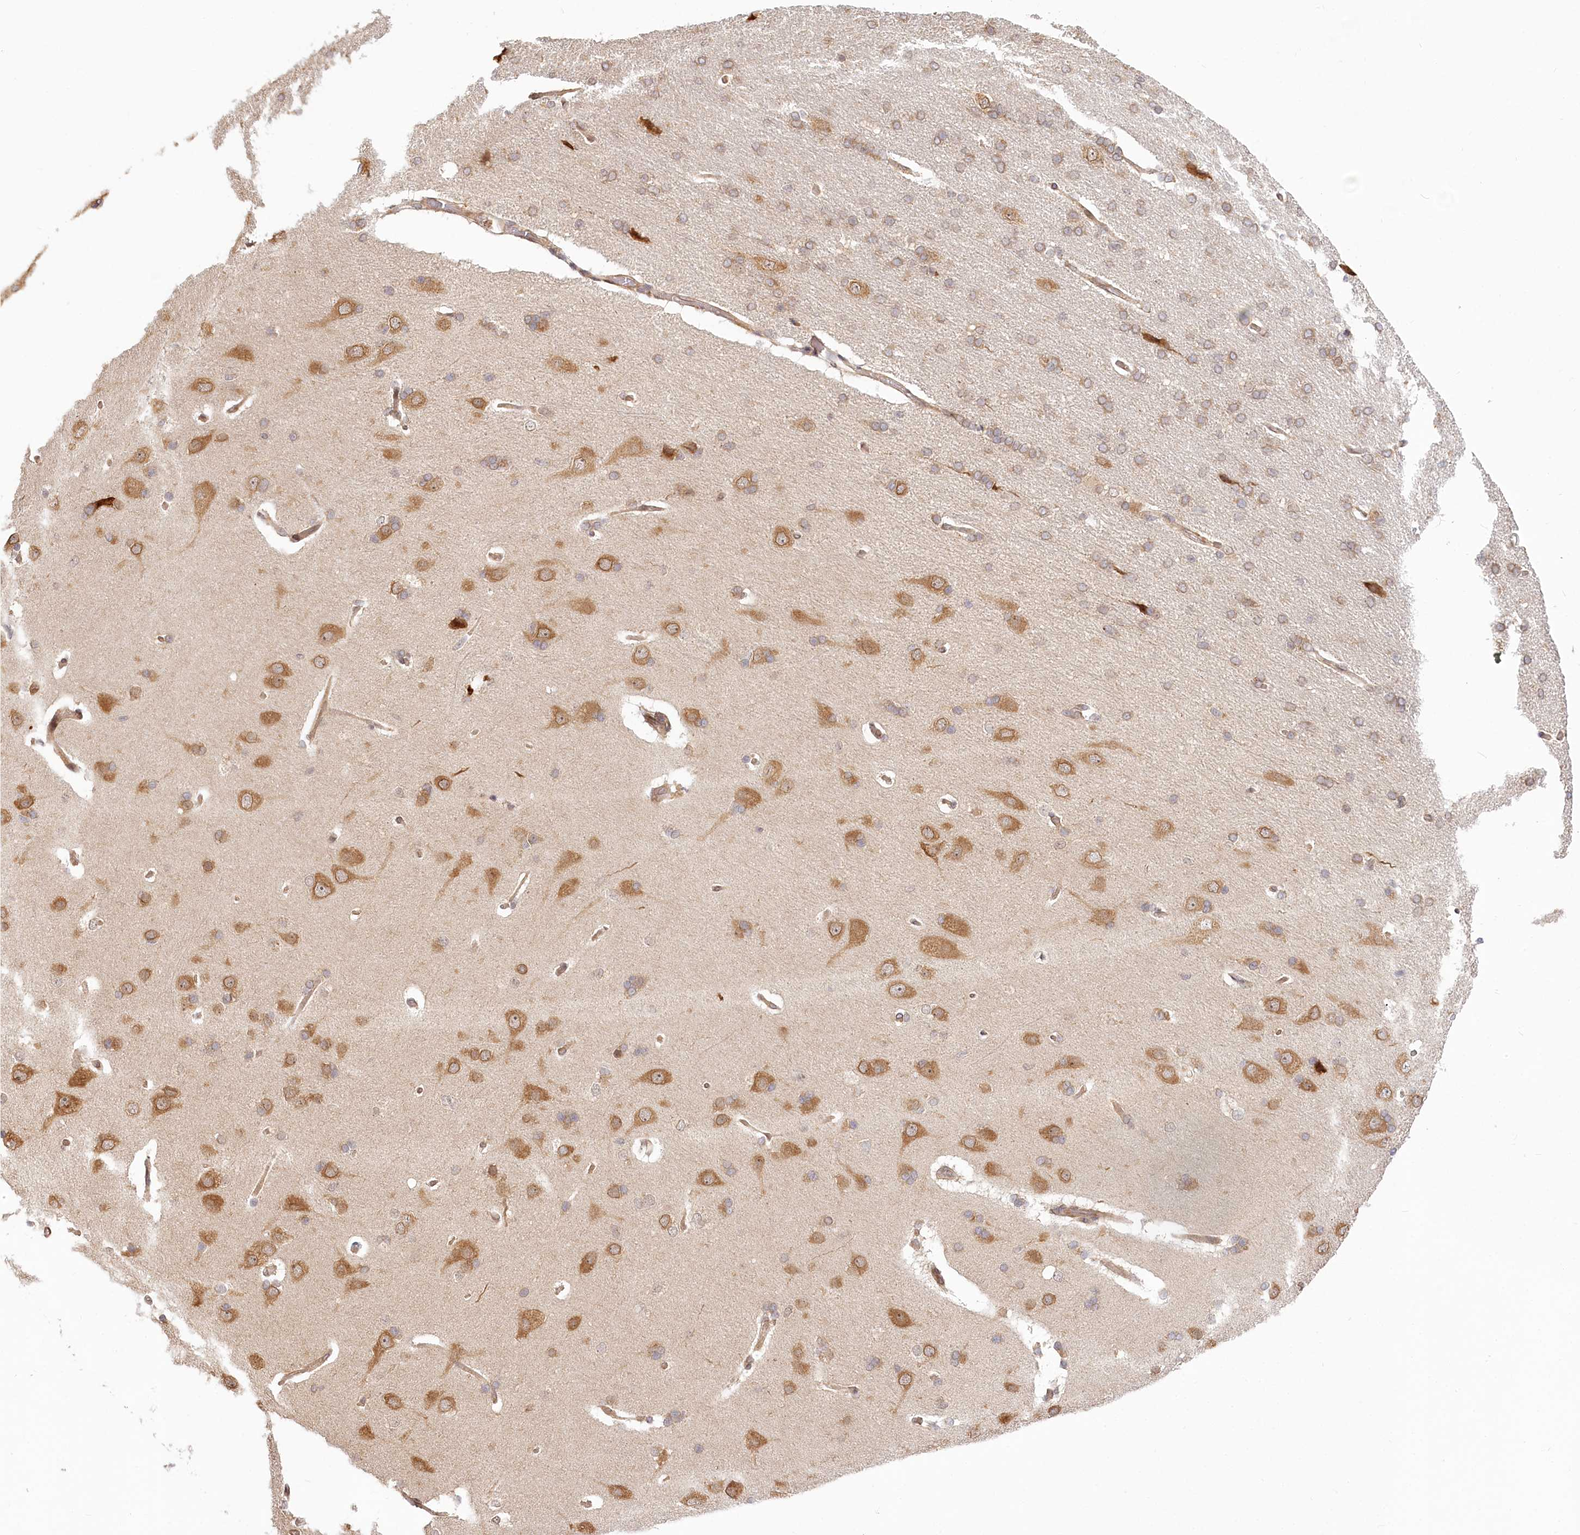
{"staining": {"intensity": "weak", "quantity": "25%-75%", "location": "cytoplasmic/membranous"}, "tissue": "cerebral cortex", "cell_type": "Endothelial cells", "image_type": "normal", "snomed": [{"axis": "morphology", "description": "Normal tissue, NOS"}, {"axis": "topography", "description": "Cerebral cortex"}], "caption": "Human cerebral cortex stained for a protein (brown) demonstrates weak cytoplasmic/membranous positive expression in about 25%-75% of endothelial cells.", "gene": "CEP70", "patient": {"sex": "male", "age": 62}}